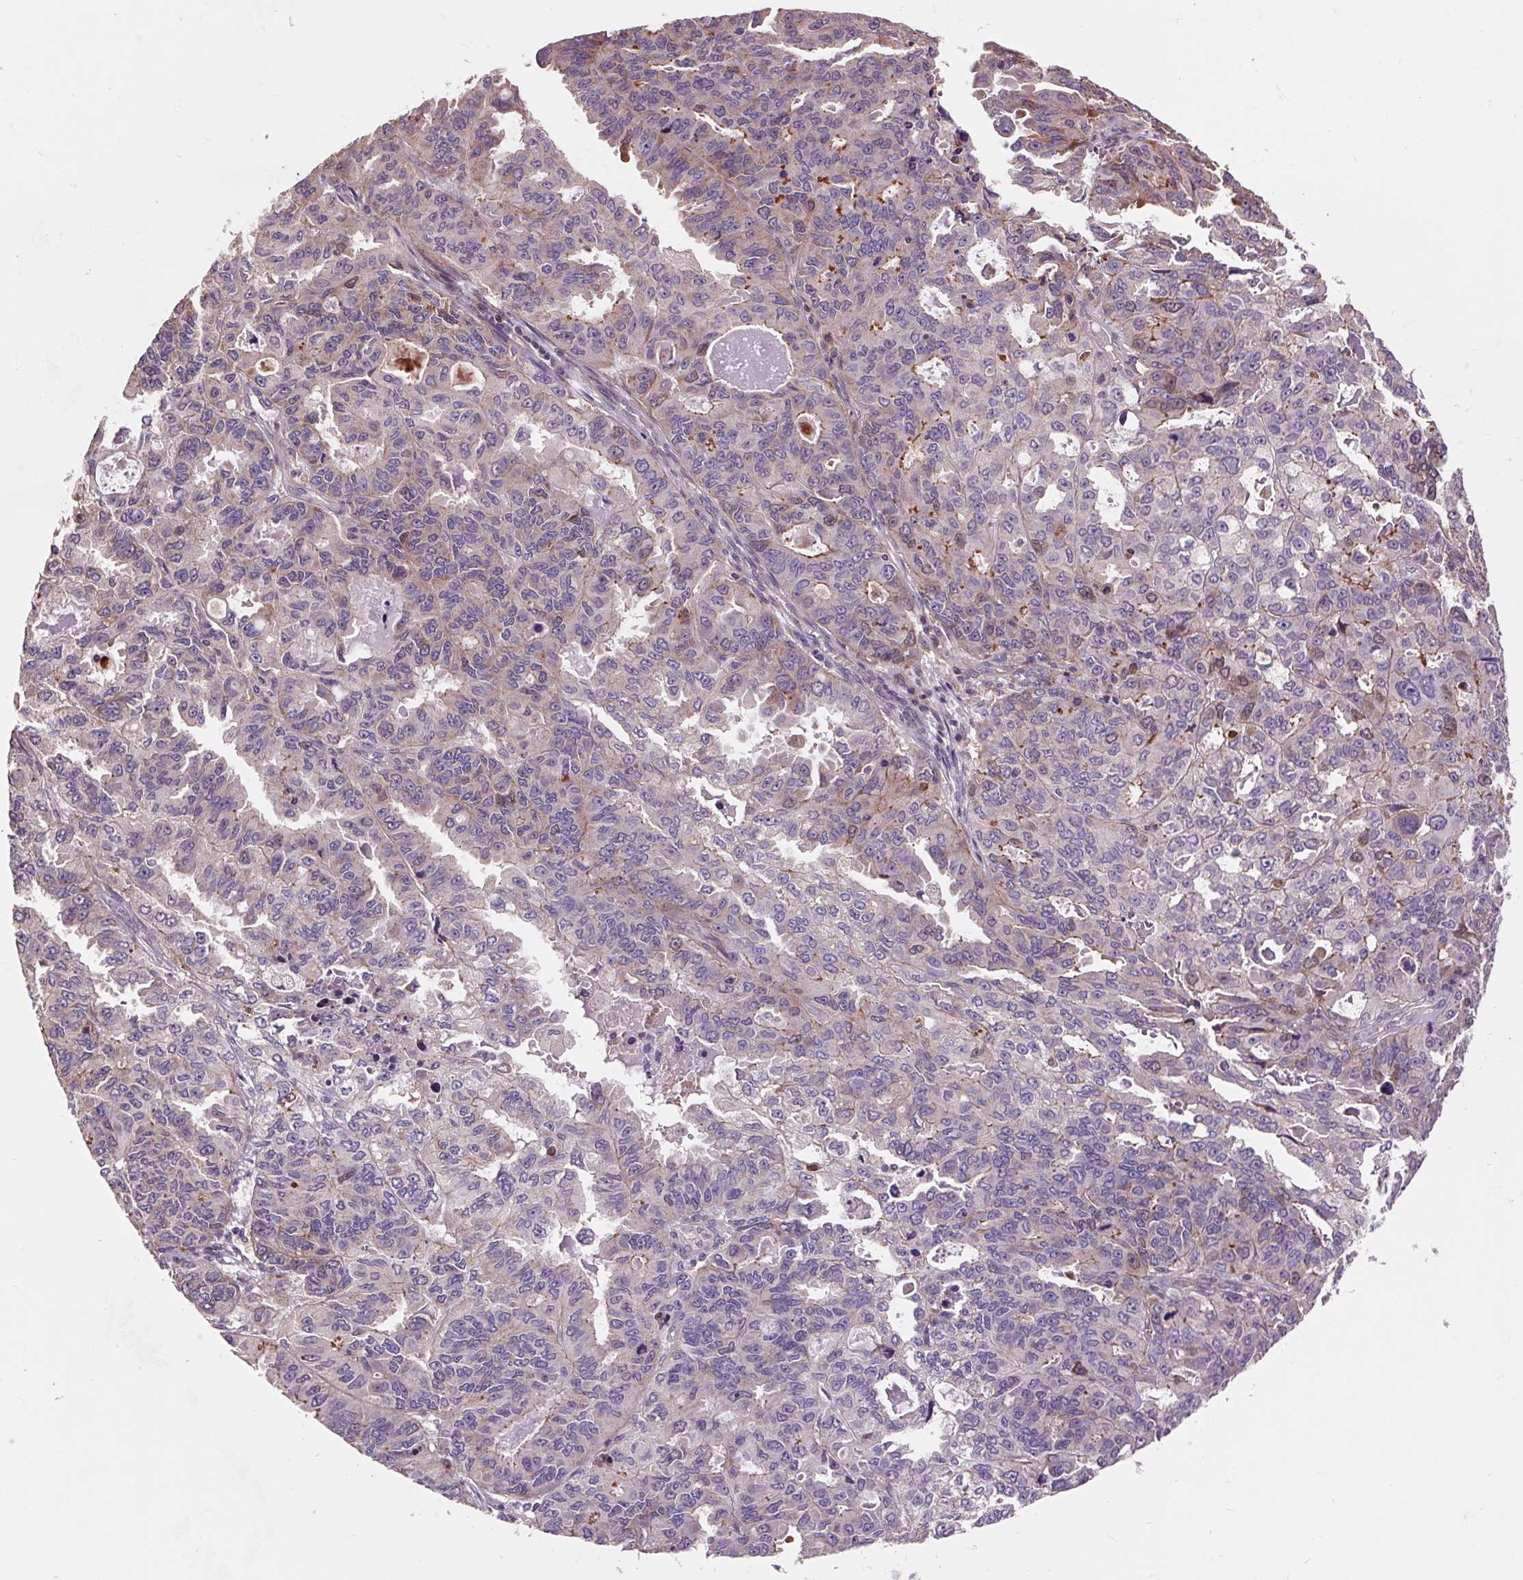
{"staining": {"intensity": "negative", "quantity": "none", "location": "none"}, "tissue": "endometrial cancer", "cell_type": "Tumor cells", "image_type": "cancer", "snomed": [{"axis": "morphology", "description": "Adenocarcinoma, NOS"}, {"axis": "topography", "description": "Uterus"}], "caption": "A photomicrograph of human endometrial cancer (adenocarcinoma) is negative for staining in tumor cells.", "gene": "PRIMPOL", "patient": {"sex": "female", "age": 79}}